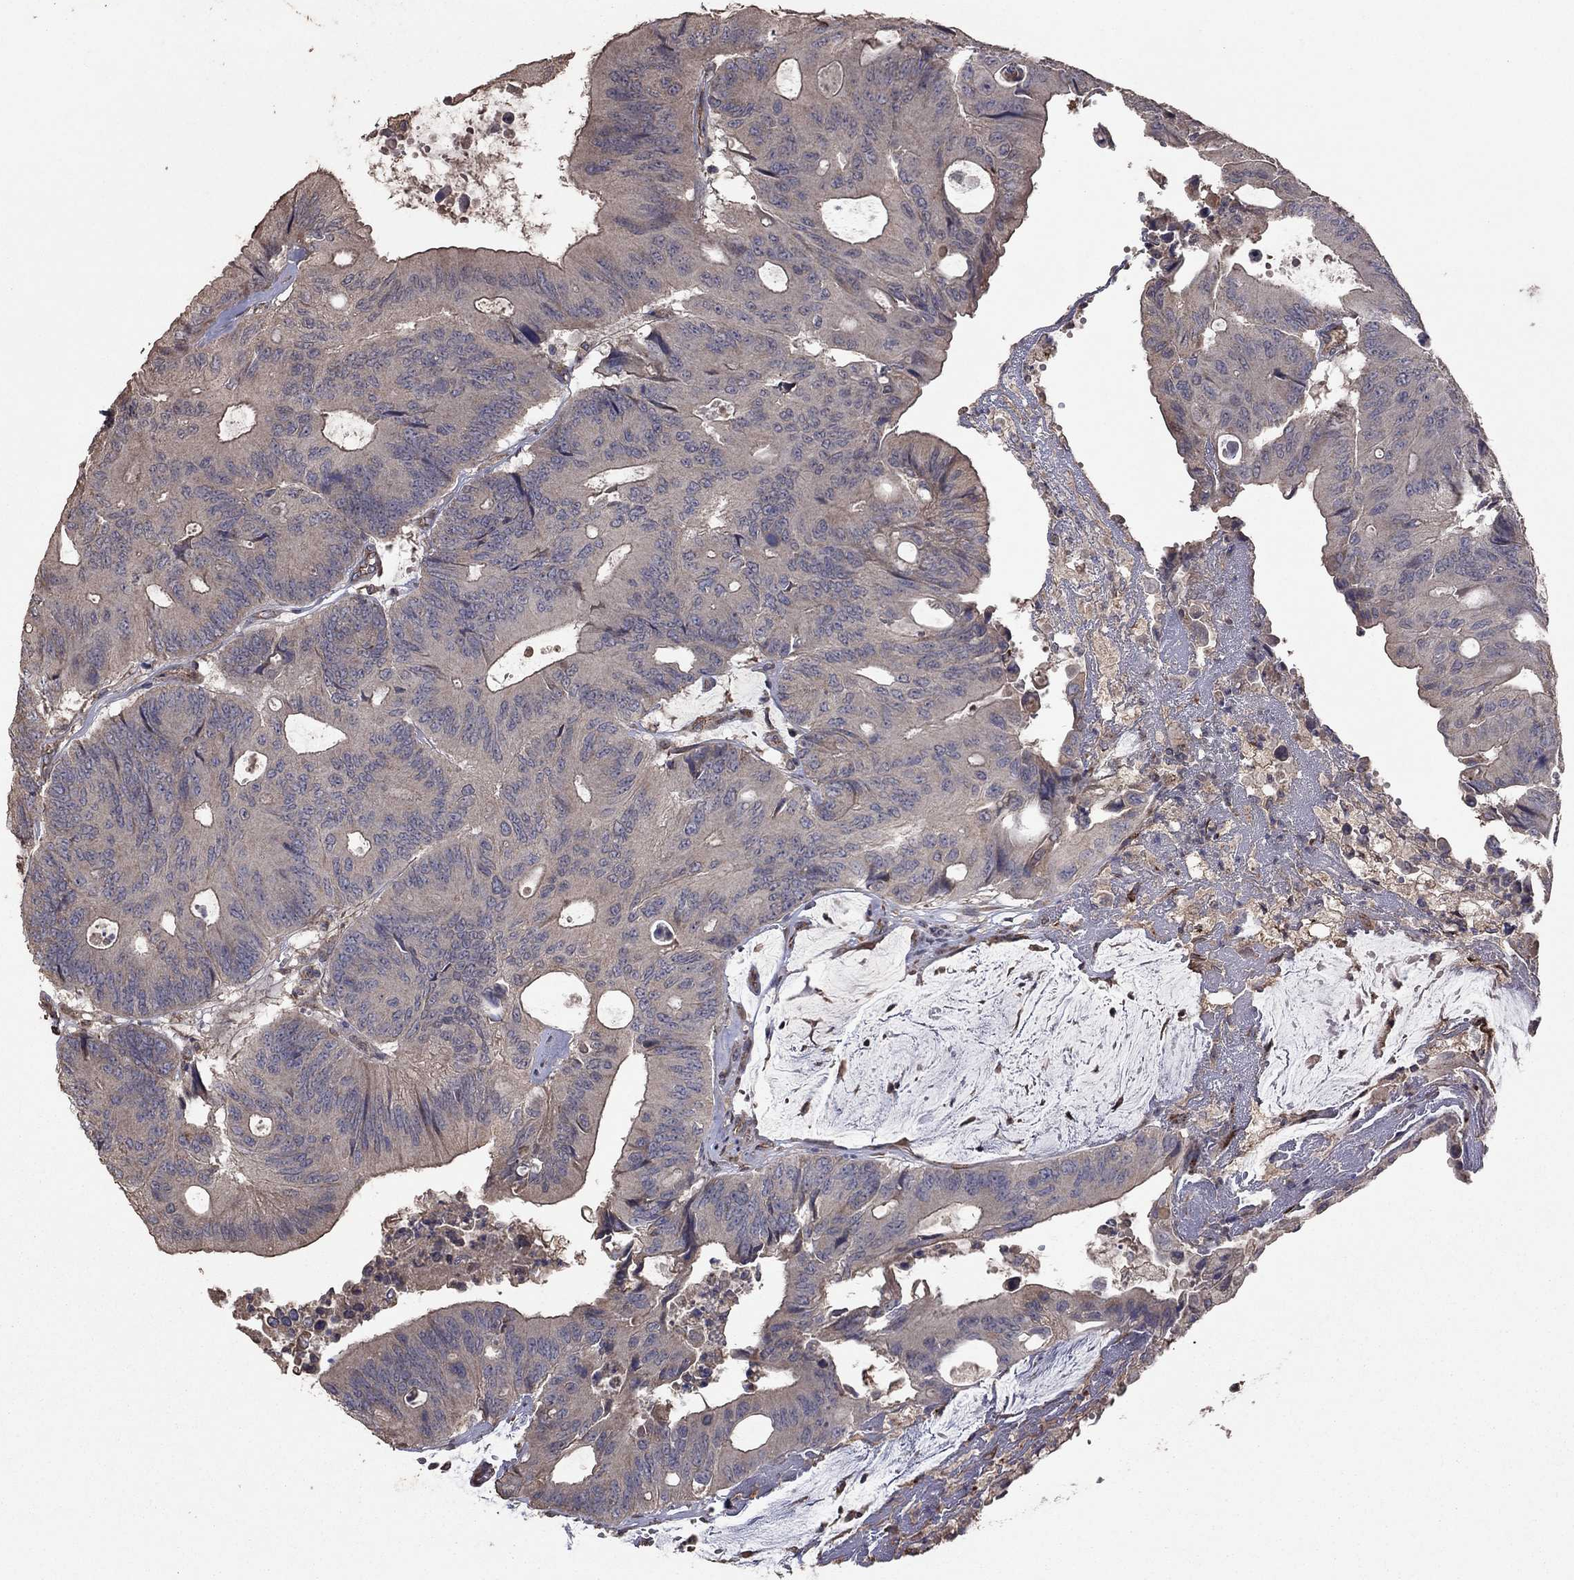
{"staining": {"intensity": "weak", "quantity": "<25%", "location": "cytoplasmic/membranous"}, "tissue": "colorectal cancer", "cell_type": "Tumor cells", "image_type": "cancer", "snomed": [{"axis": "morphology", "description": "Normal tissue, NOS"}, {"axis": "morphology", "description": "Adenocarcinoma, NOS"}, {"axis": "topography", "description": "Colon"}], "caption": "The image shows no significant positivity in tumor cells of adenocarcinoma (colorectal).", "gene": "FLT4", "patient": {"sex": "male", "age": 65}}